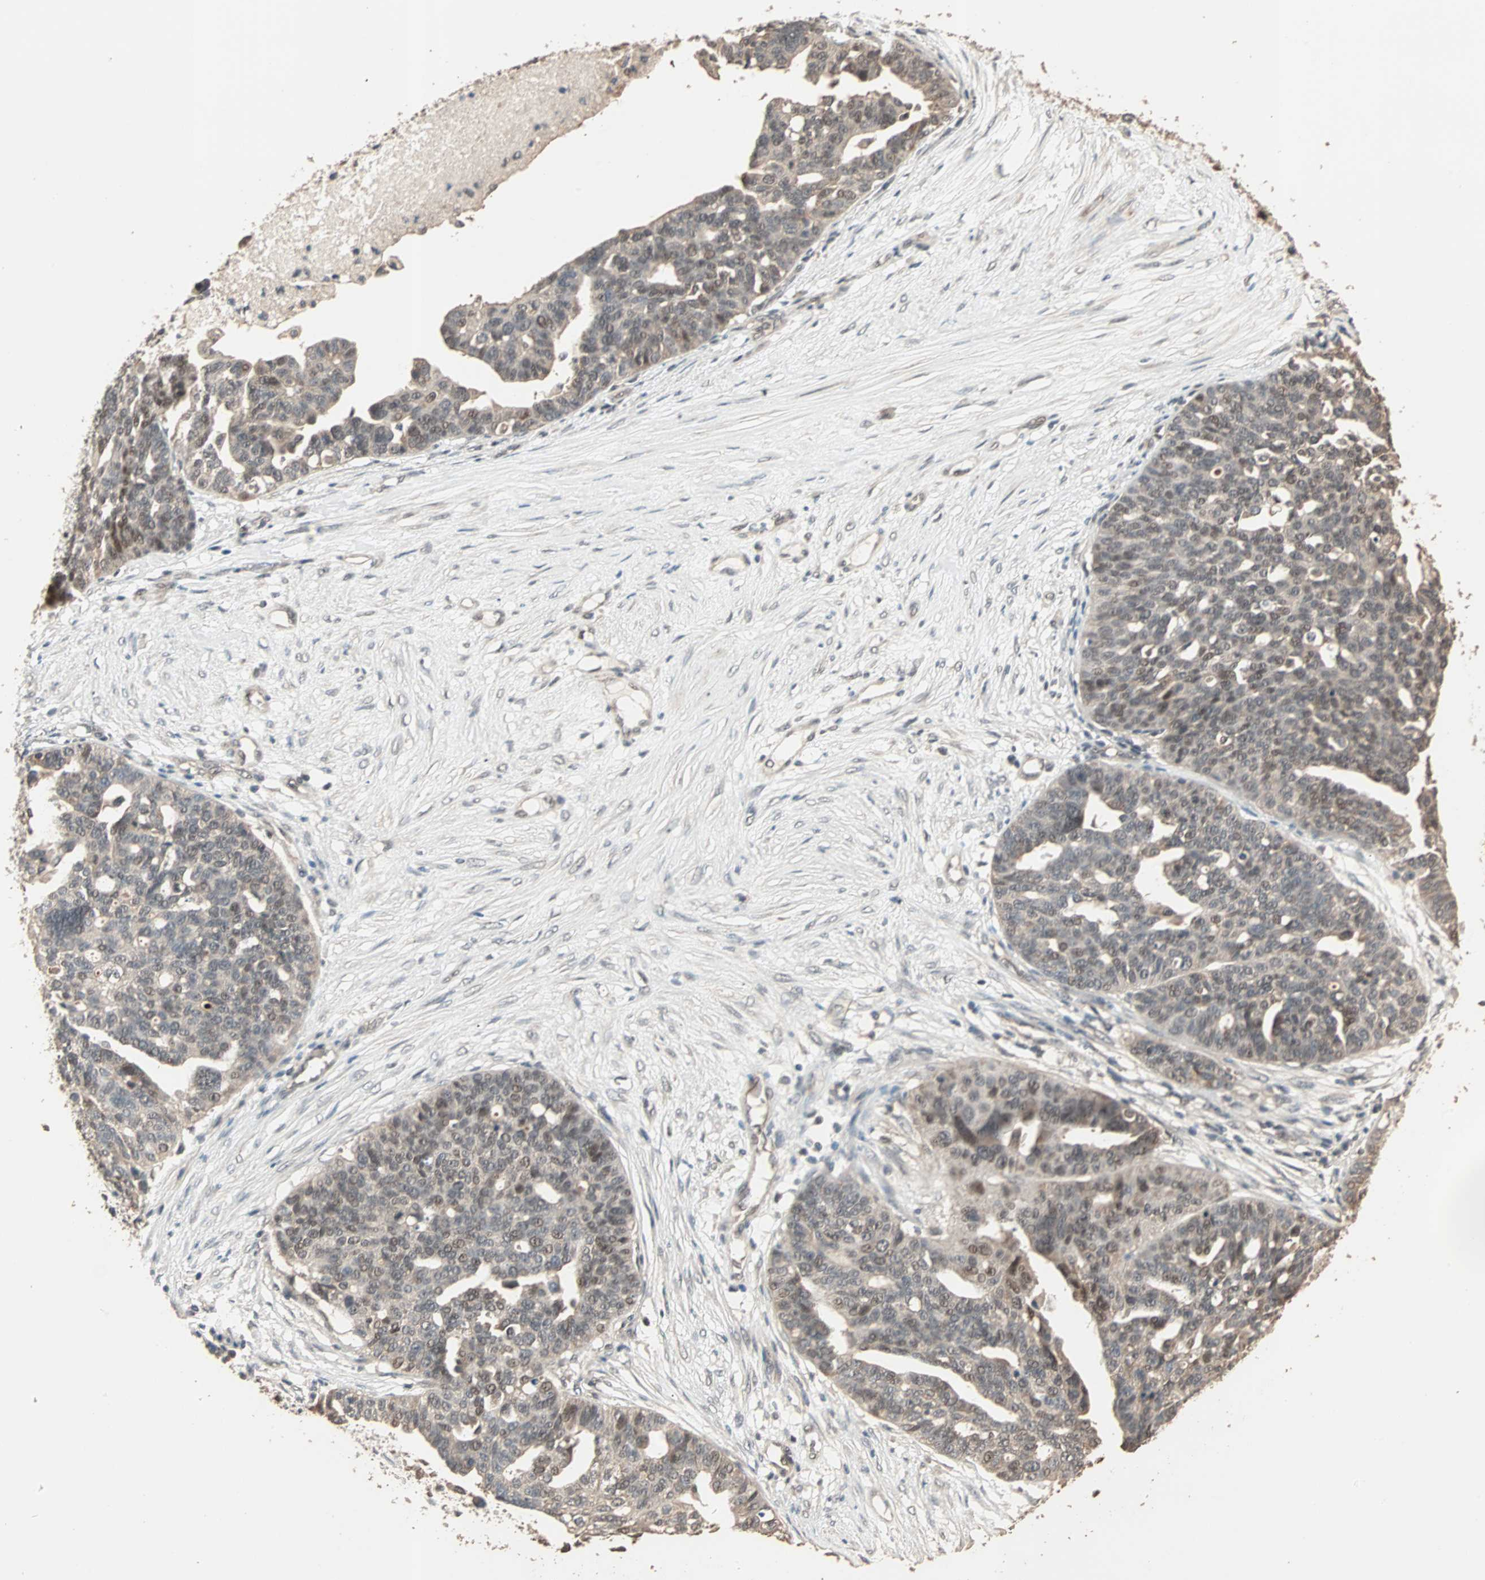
{"staining": {"intensity": "weak", "quantity": "25%-75%", "location": "cytoplasmic/membranous,nuclear"}, "tissue": "ovarian cancer", "cell_type": "Tumor cells", "image_type": "cancer", "snomed": [{"axis": "morphology", "description": "Cystadenocarcinoma, serous, NOS"}, {"axis": "topography", "description": "Ovary"}], "caption": "Immunohistochemistry (IHC) (DAB) staining of ovarian cancer demonstrates weak cytoplasmic/membranous and nuclear protein positivity in about 25%-75% of tumor cells.", "gene": "ZBTB33", "patient": {"sex": "female", "age": 59}}